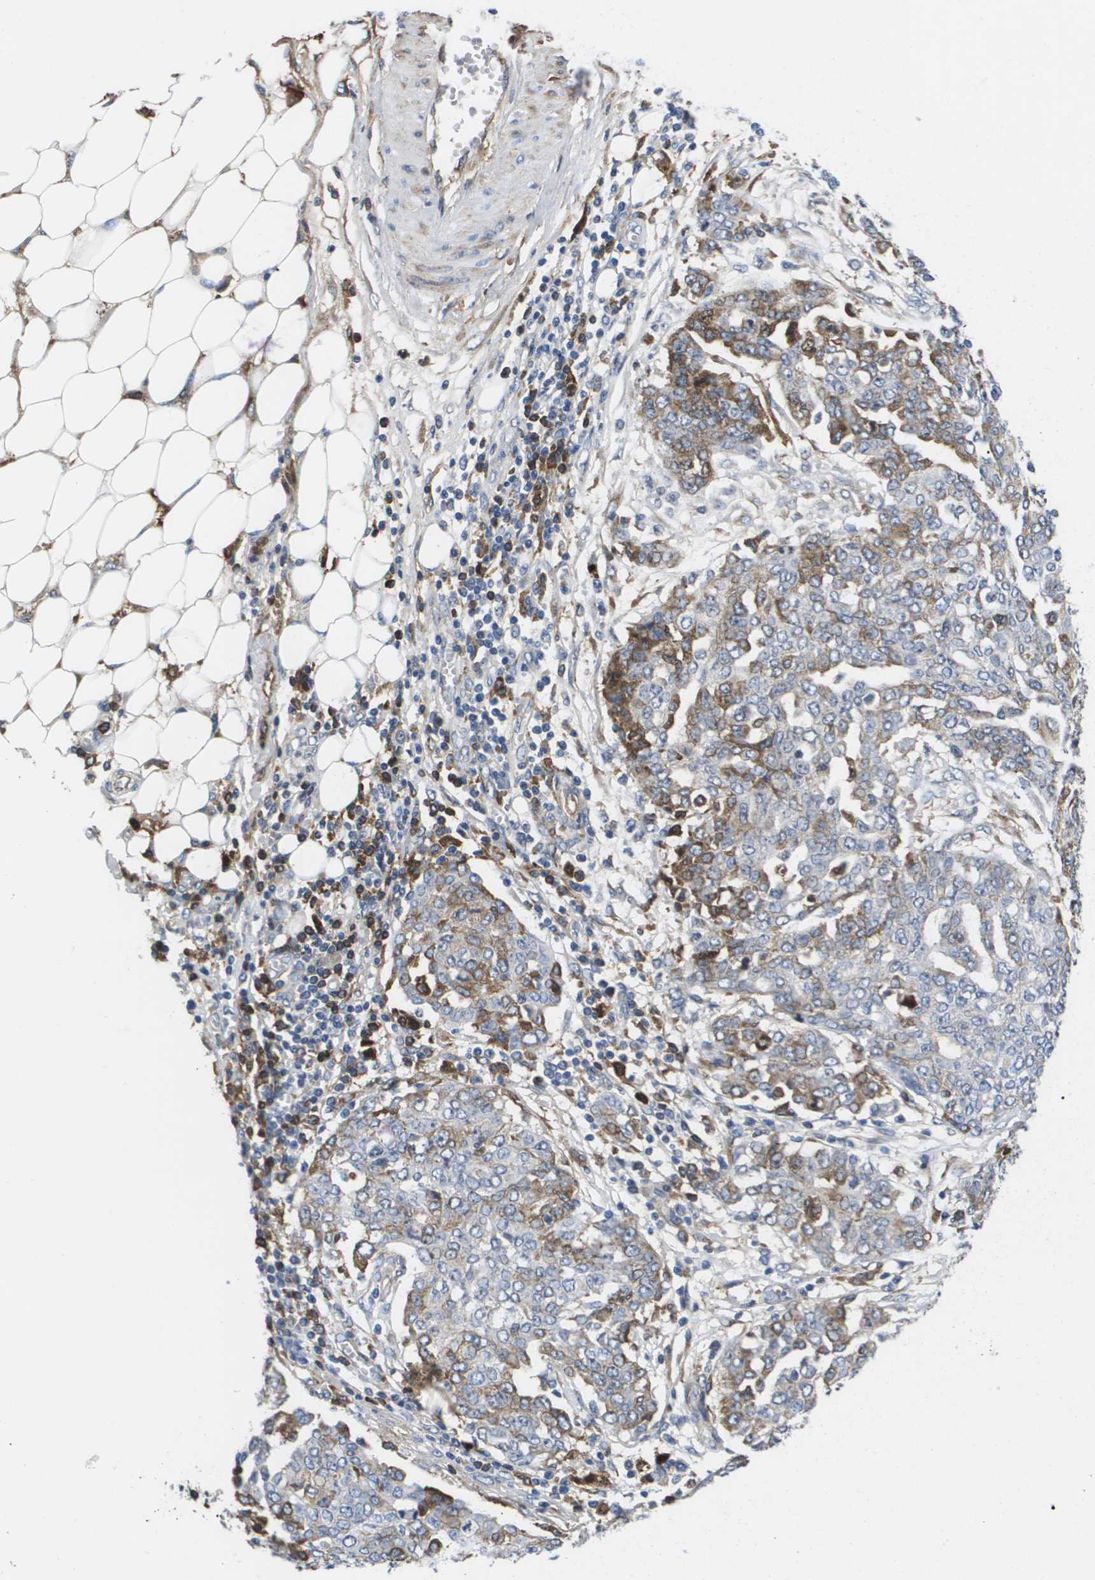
{"staining": {"intensity": "moderate", "quantity": "<25%", "location": "cytoplasmic/membranous"}, "tissue": "ovarian cancer", "cell_type": "Tumor cells", "image_type": "cancer", "snomed": [{"axis": "morphology", "description": "Cystadenocarcinoma, serous, NOS"}, {"axis": "topography", "description": "Soft tissue"}, {"axis": "topography", "description": "Ovary"}], "caption": "A brown stain highlights moderate cytoplasmic/membranous expression of a protein in ovarian serous cystadenocarcinoma tumor cells.", "gene": "SERPINC1", "patient": {"sex": "female", "age": 57}}